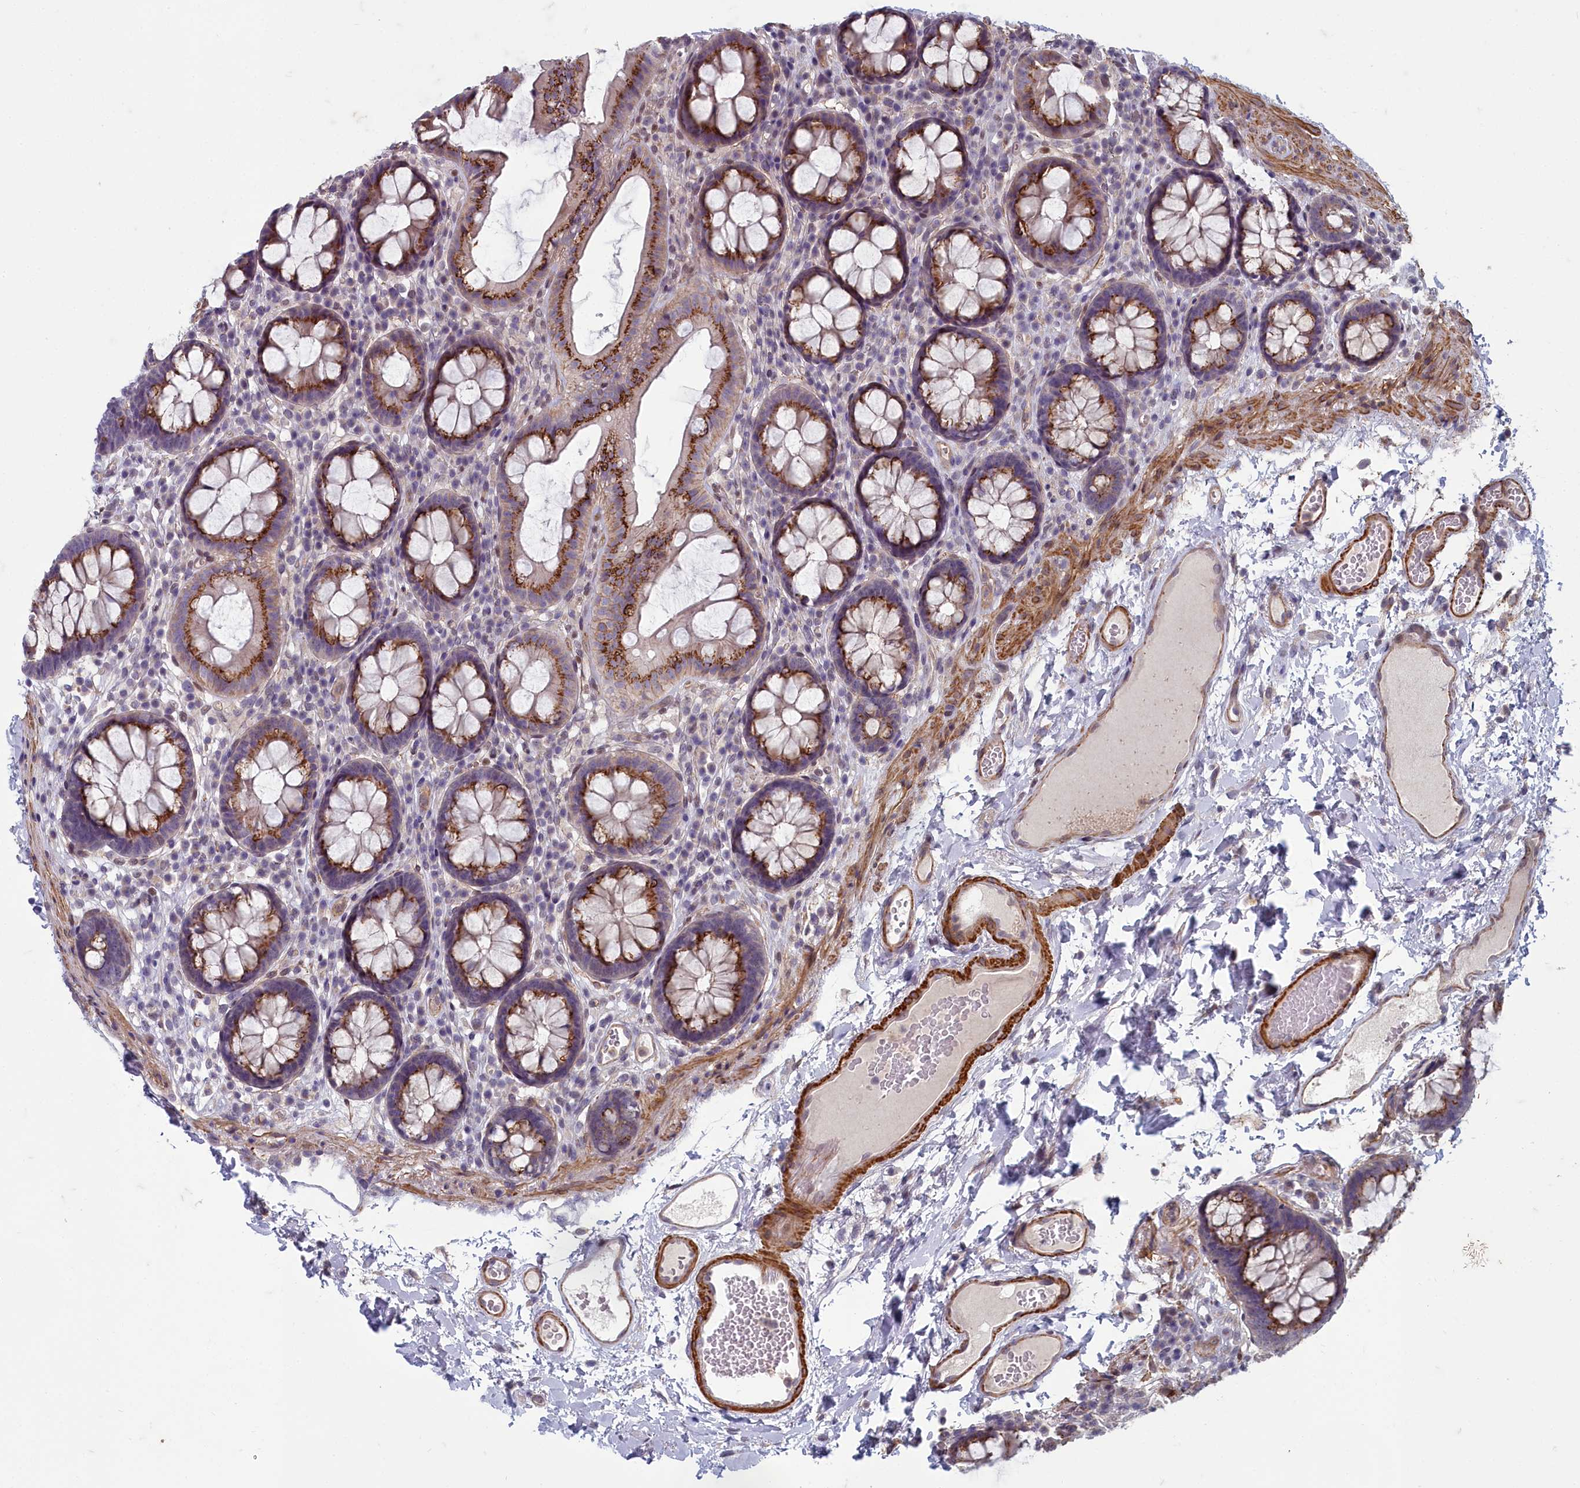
{"staining": {"intensity": "moderate", "quantity": ">75%", "location": "cytoplasmic/membranous"}, "tissue": "colon", "cell_type": "Endothelial cells", "image_type": "normal", "snomed": [{"axis": "morphology", "description": "Normal tissue, NOS"}, {"axis": "topography", "description": "Colon"}], "caption": "A photomicrograph of human colon stained for a protein displays moderate cytoplasmic/membranous brown staining in endothelial cells.", "gene": "ZNF626", "patient": {"sex": "male", "age": 84}}